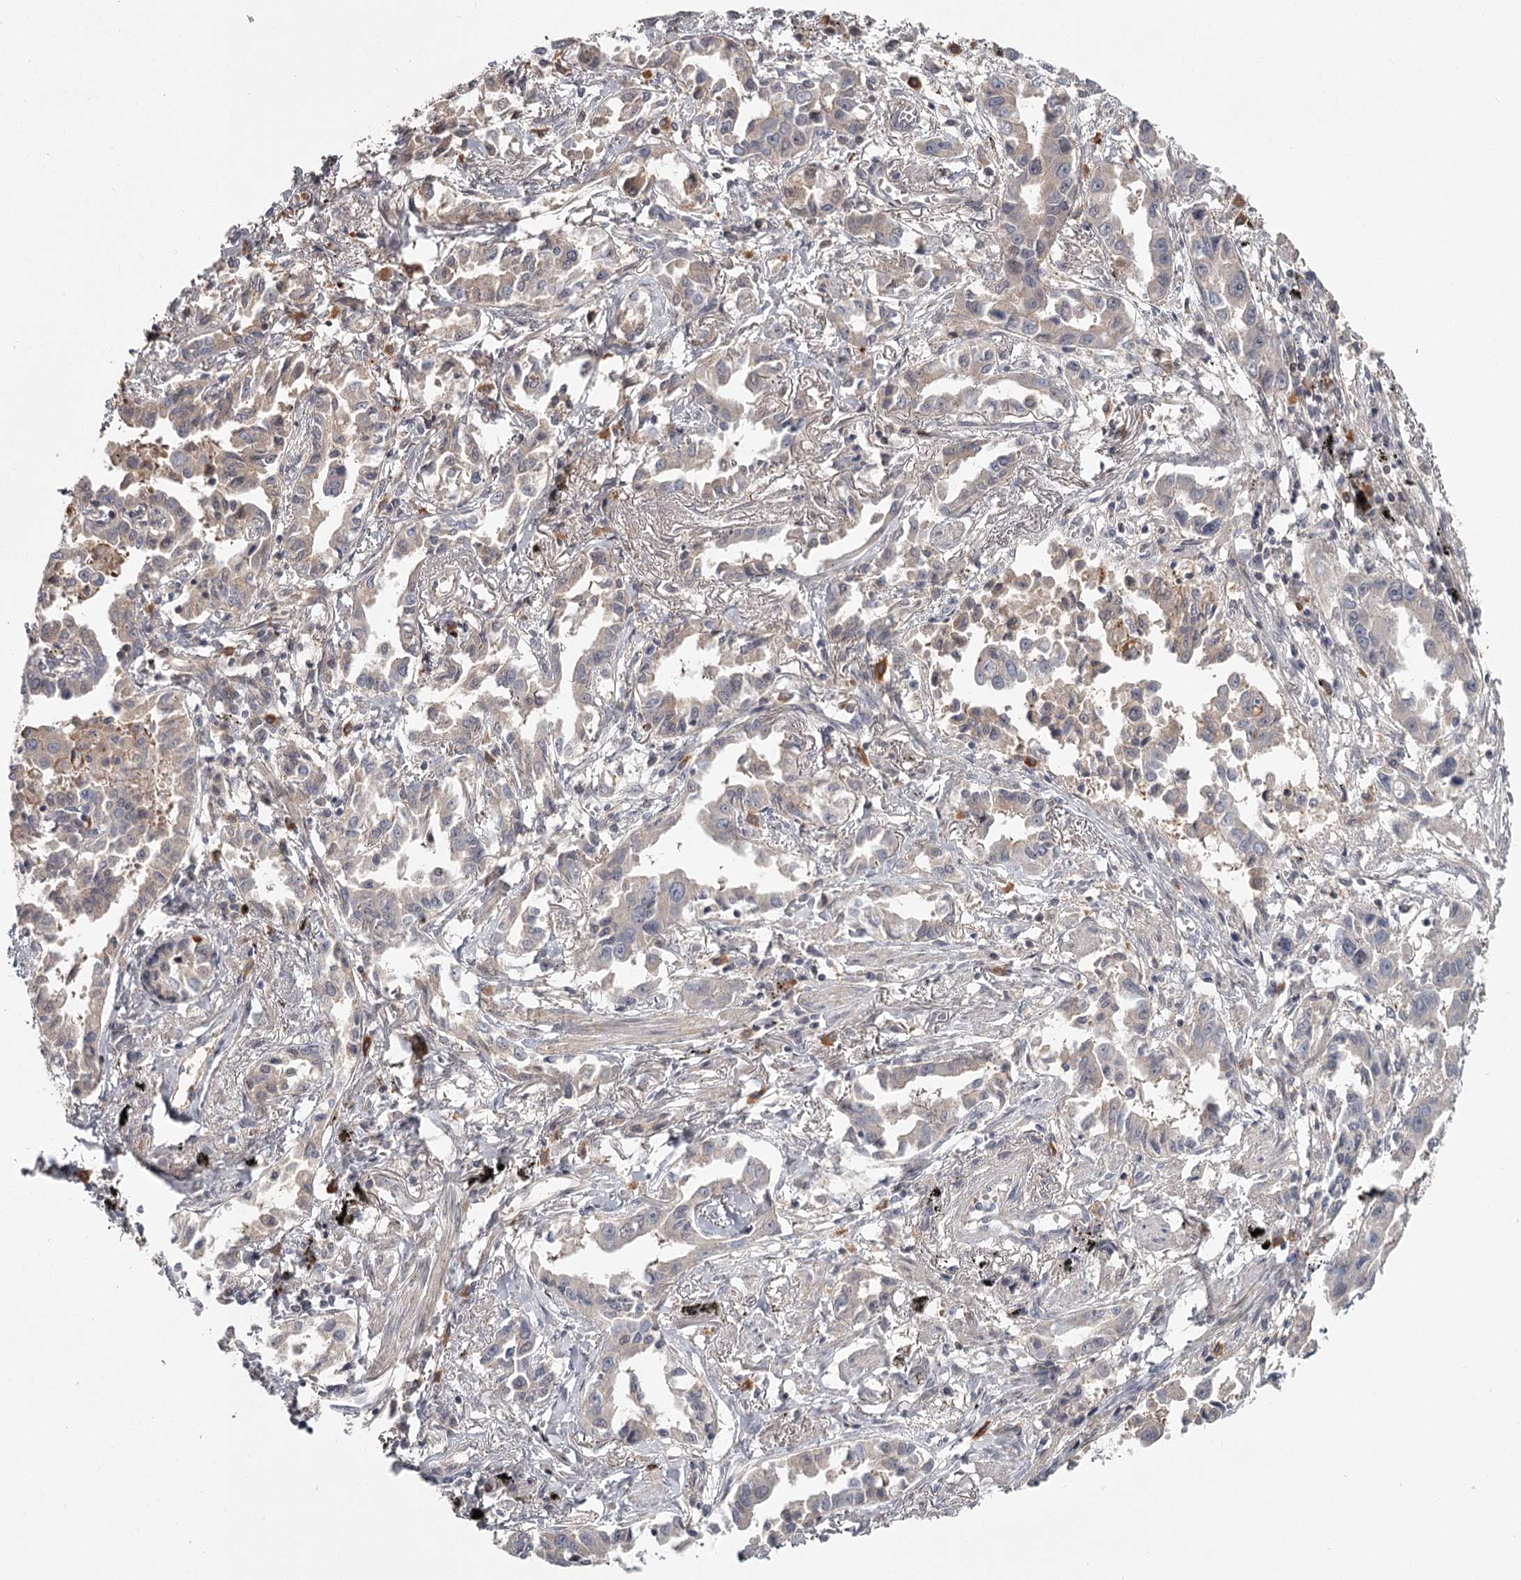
{"staining": {"intensity": "moderate", "quantity": "<25%", "location": "cytoplasmic/membranous"}, "tissue": "lung cancer", "cell_type": "Tumor cells", "image_type": "cancer", "snomed": [{"axis": "morphology", "description": "Adenocarcinoma, NOS"}, {"axis": "topography", "description": "Lung"}], "caption": "Immunohistochemistry (IHC) histopathology image of neoplastic tissue: human lung adenocarcinoma stained using IHC displays low levels of moderate protein expression localized specifically in the cytoplasmic/membranous of tumor cells, appearing as a cytoplasmic/membranous brown color.", "gene": "DHRS9", "patient": {"sex": "male", "age": 67}}